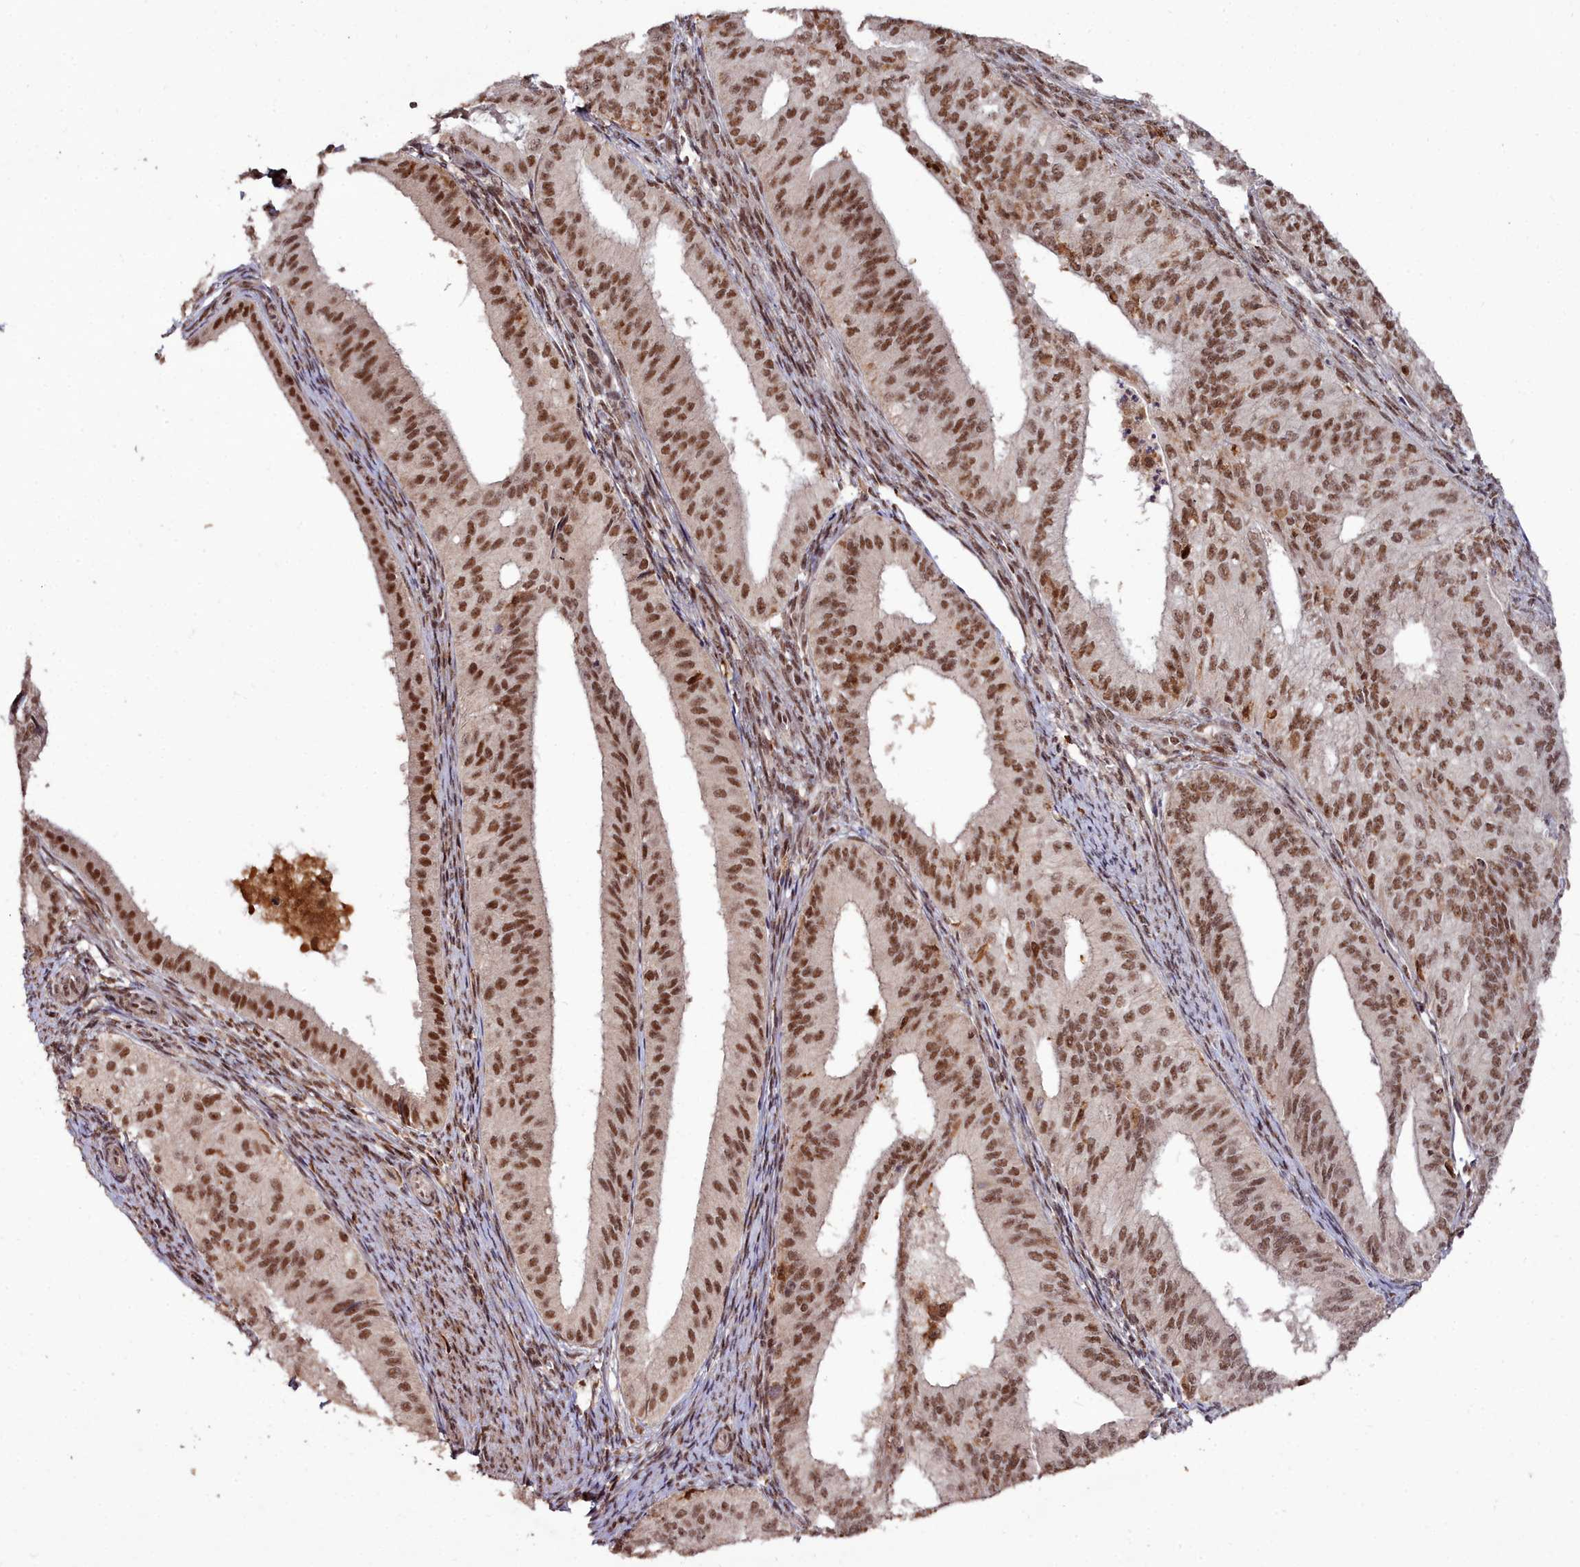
{"staining": {"intensity": "moderate", "quantity": ">75%", "location": "nuclear"}, "tissue": "endometrial cancer", "cell_type": "Tumor cells", "image_type": "cancer", "snomed": [{"axis": "morphology", "description": "Adenocarcinoma, NOS"}, {"axis": "topography", "description": "Endometrium"}], "caption": "DAB (3,3'-diaminobenzidine) immunohistochemical staining of endometrial cancer (adenocarcinoma) shows moderate nuclear protein positivity in approximately >75% of tumor cells.", "gene": "CXXC1", "patient": {"sex": "female", "age": 50}}